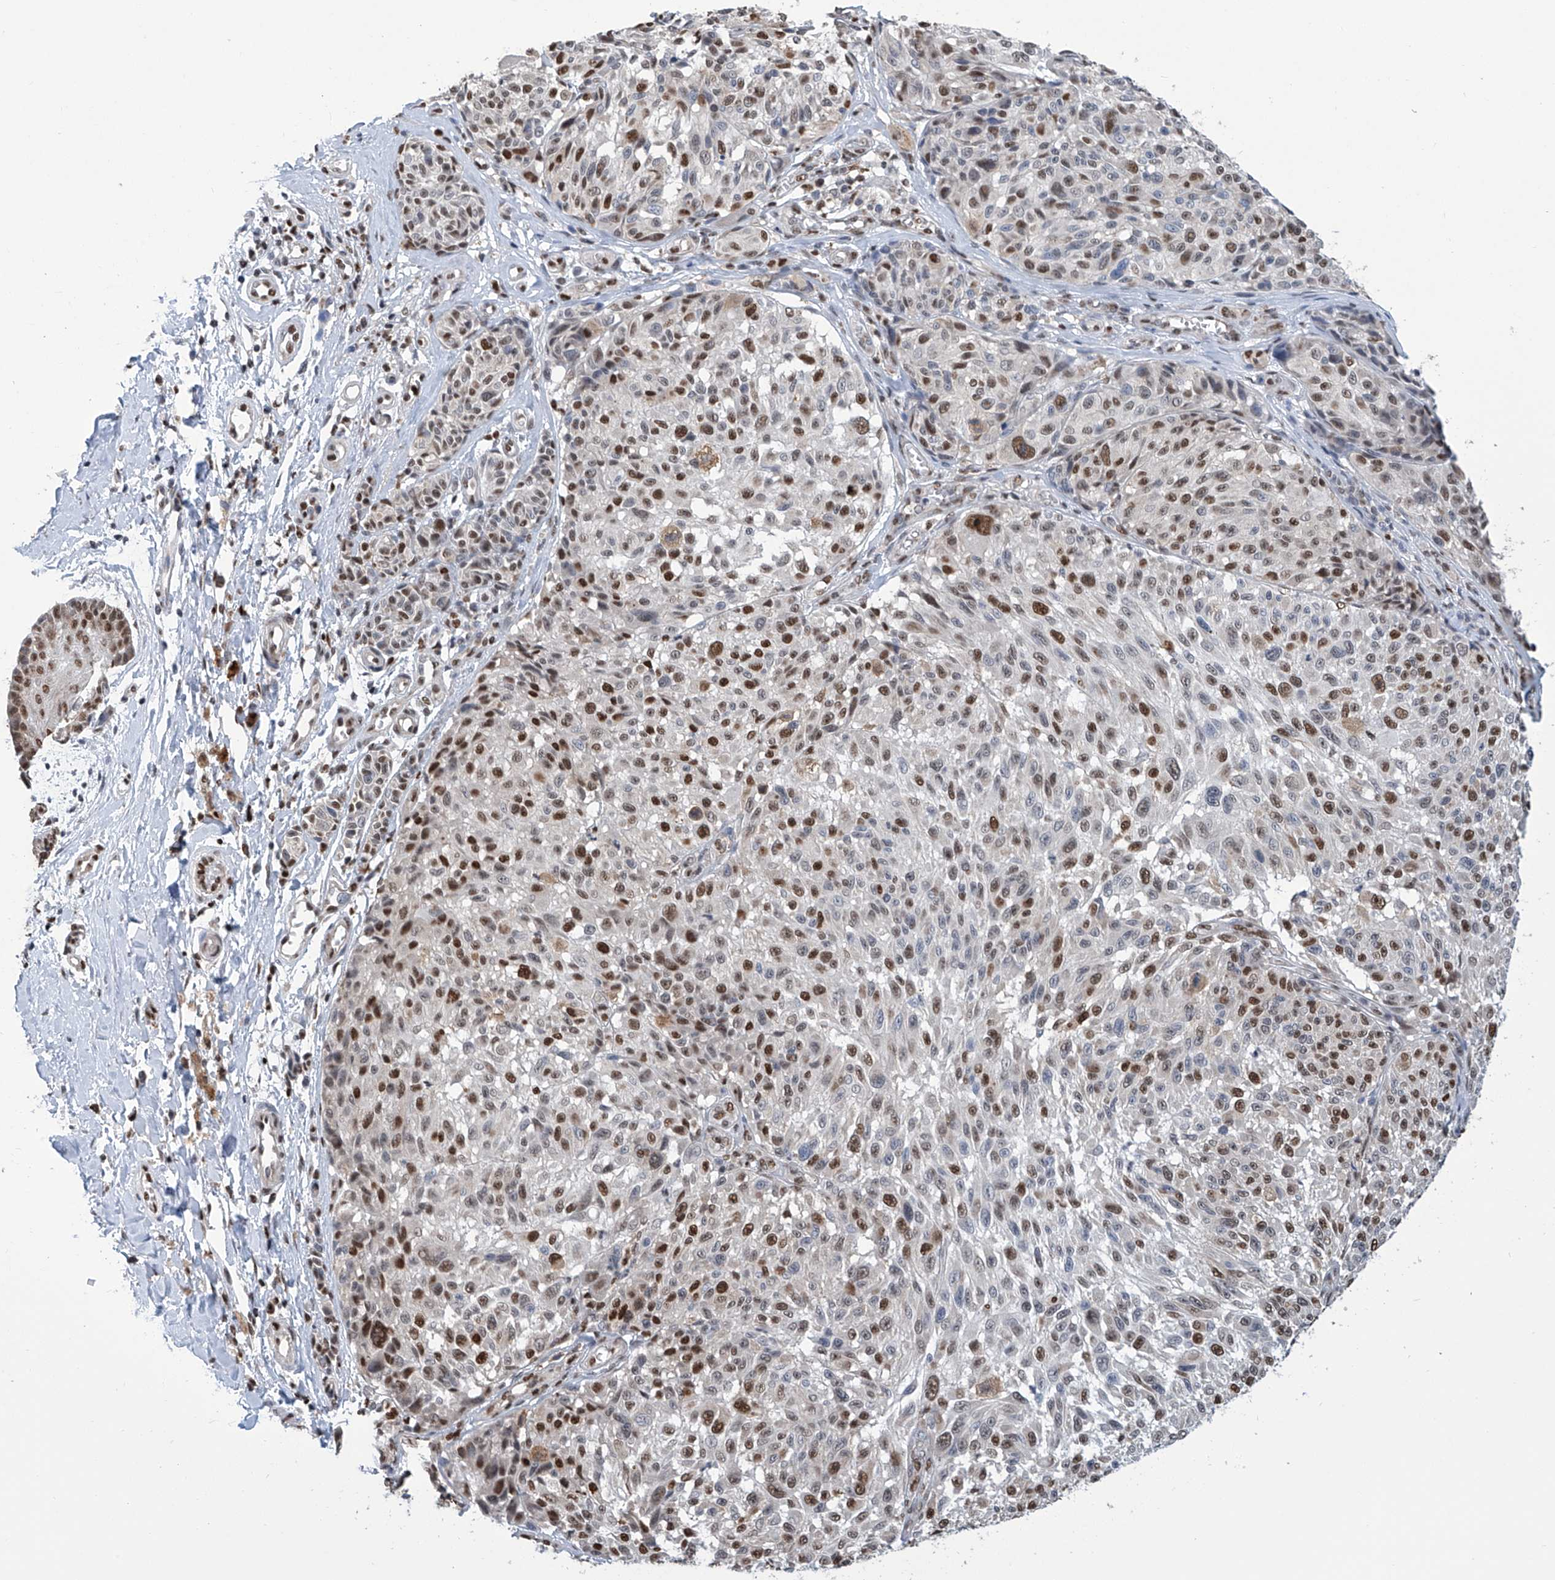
{"staining": {"intensity": "strong", "quantity": "25%-75%", "location": "nuclear"}, "tissue": "melanoma", "cell_type": "Tumor cells", "image_type": "cancer", "snomed": [{"axis": "morphology", "description": "Malignant melanoma, NOS"}, {"axis": "topography", "description": "Skin"}], "caption": "The photomicrograph shows staining of malignant melanoma, revealing strong nuclear protein staining (brown color) within tumor cells.", "gene": "SREBF2", "patient": {"sex": "male", "age": 83}}